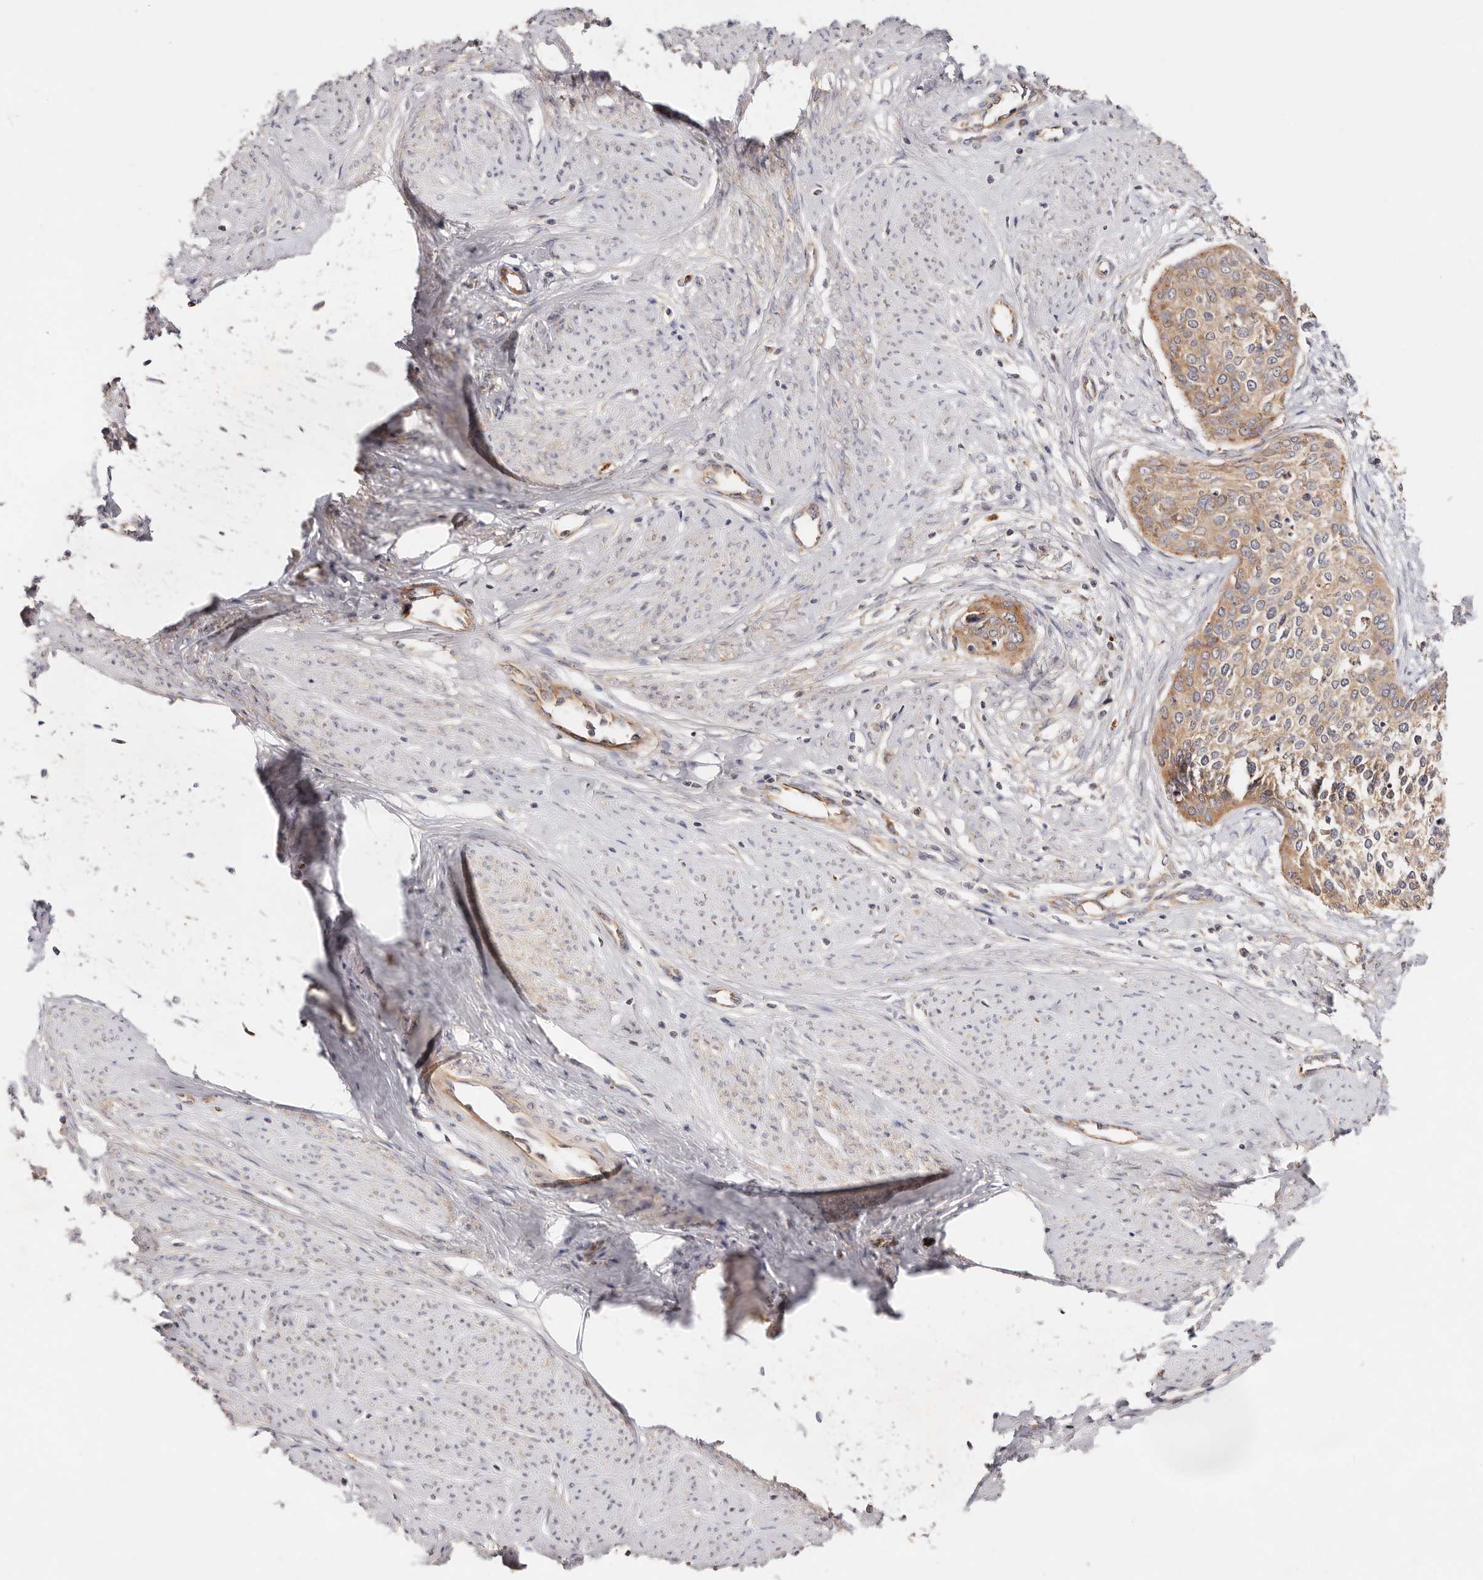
{"staining": {"intensity": "moderate", "quantity": ">75%", "location": "cytoplasmic/membranous"}, "tissue": "cervical cancer", "cell_type": "Tumor cells", "image_type": "cancer", "snomed": [{"axis": "morphology", "description": "Squamous cell carcinoma, NOS"}, {"axis": "topography", "description": "Cervix"}], "caption": "Brown immunohistochemical staining in squamous cell carcinoma (cervical) displays moderate cytoplasmic/membranous staining in about >75% of tumor cells.", "gene": "GNA13", "patient": {"sex": "female", "age": 37}}